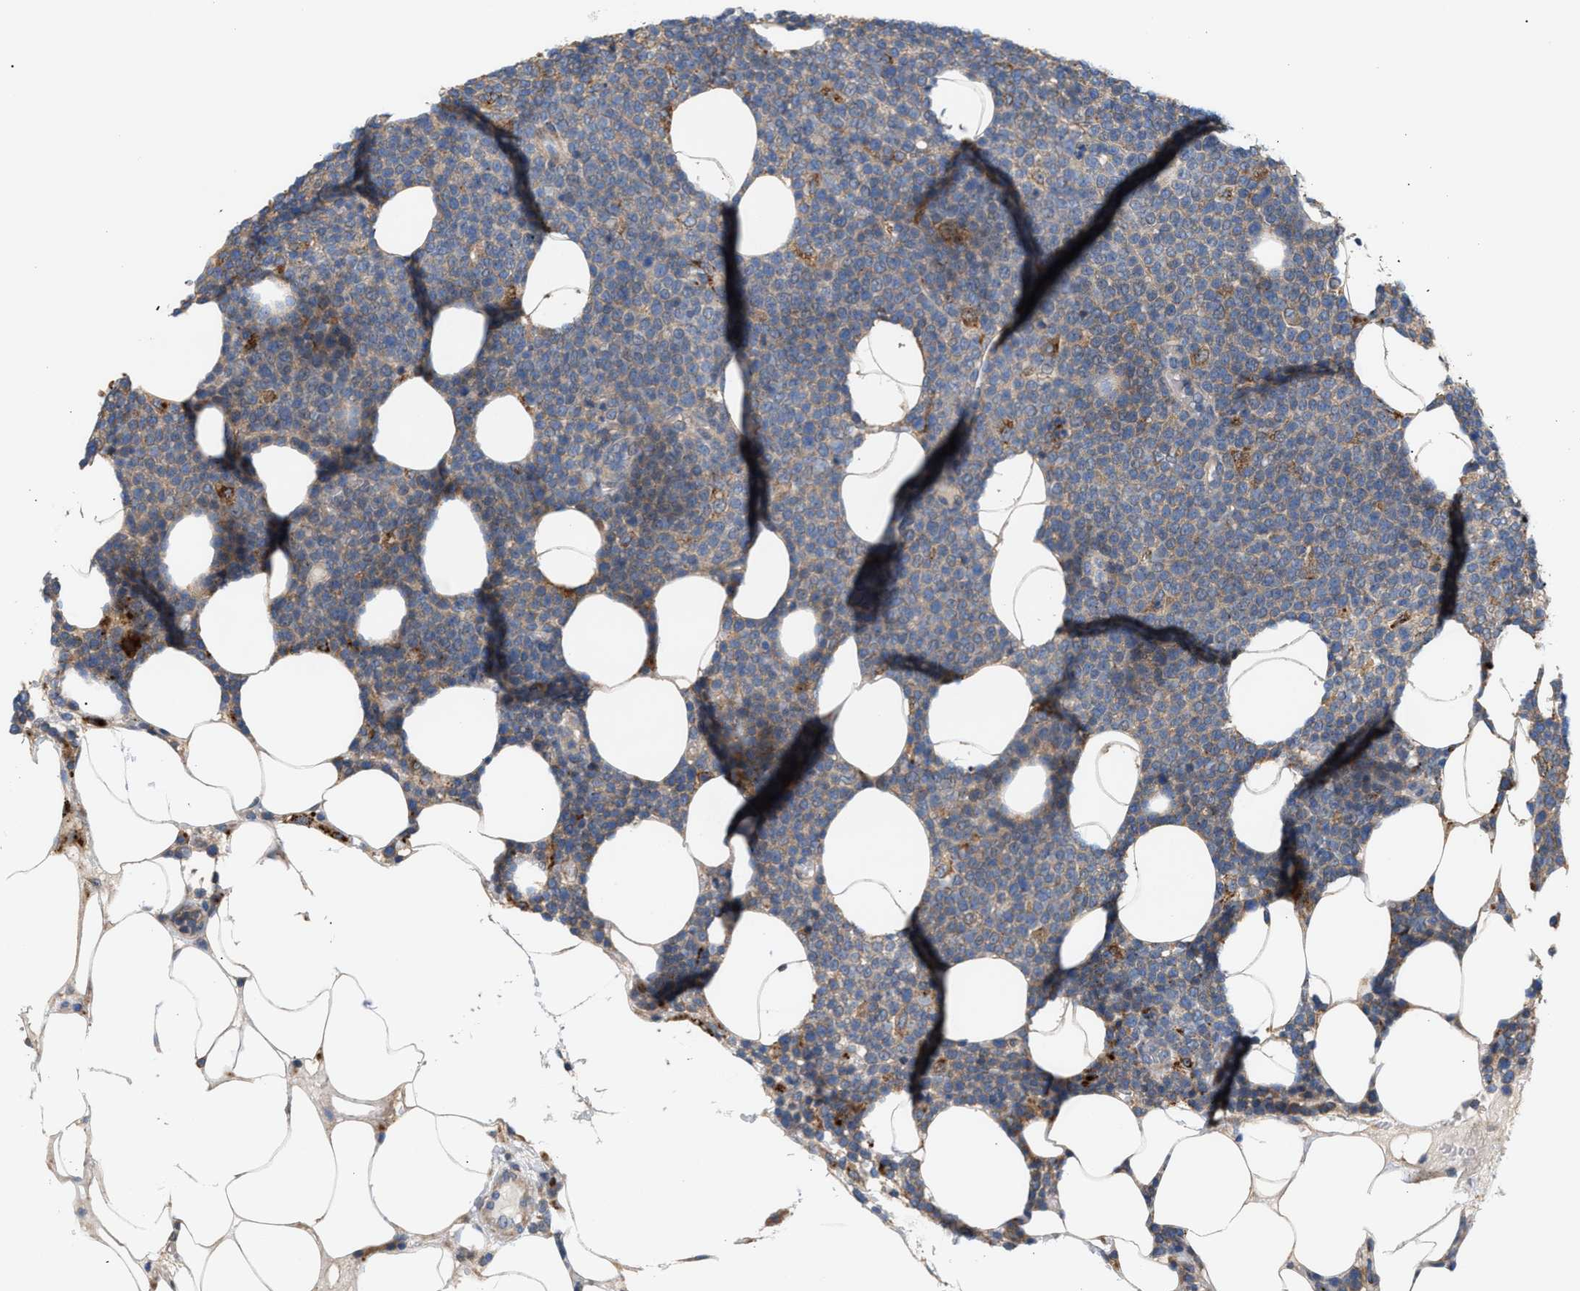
{"staining": {"intensity": "moderate", "quantity": "<25%", "location": "cytoplasmic/membranous"}, "tissue": "lymphoma", "cell_type": "Tumor cells", "image_type": "cancer", "snomed": [{"axis": "morphology", "description": "Malignant lymphoma, non-Hodgkin's type, High grade"}, {"axis": "topography", "description": "Lymph node"}], "caption": "Protein expression analysis of high-grade malignant lymphoma, non-Hodgkin's type exhibits moderate cytoplasmic/membranous expression in about <25% of tumor cells. The staining was performed using DAB, with brown indicating positive protein expression. Nuclei are stained blue with hematoxylin.", "gene": "MBTD1", "patient": {"sex": "male", "age": 61}}